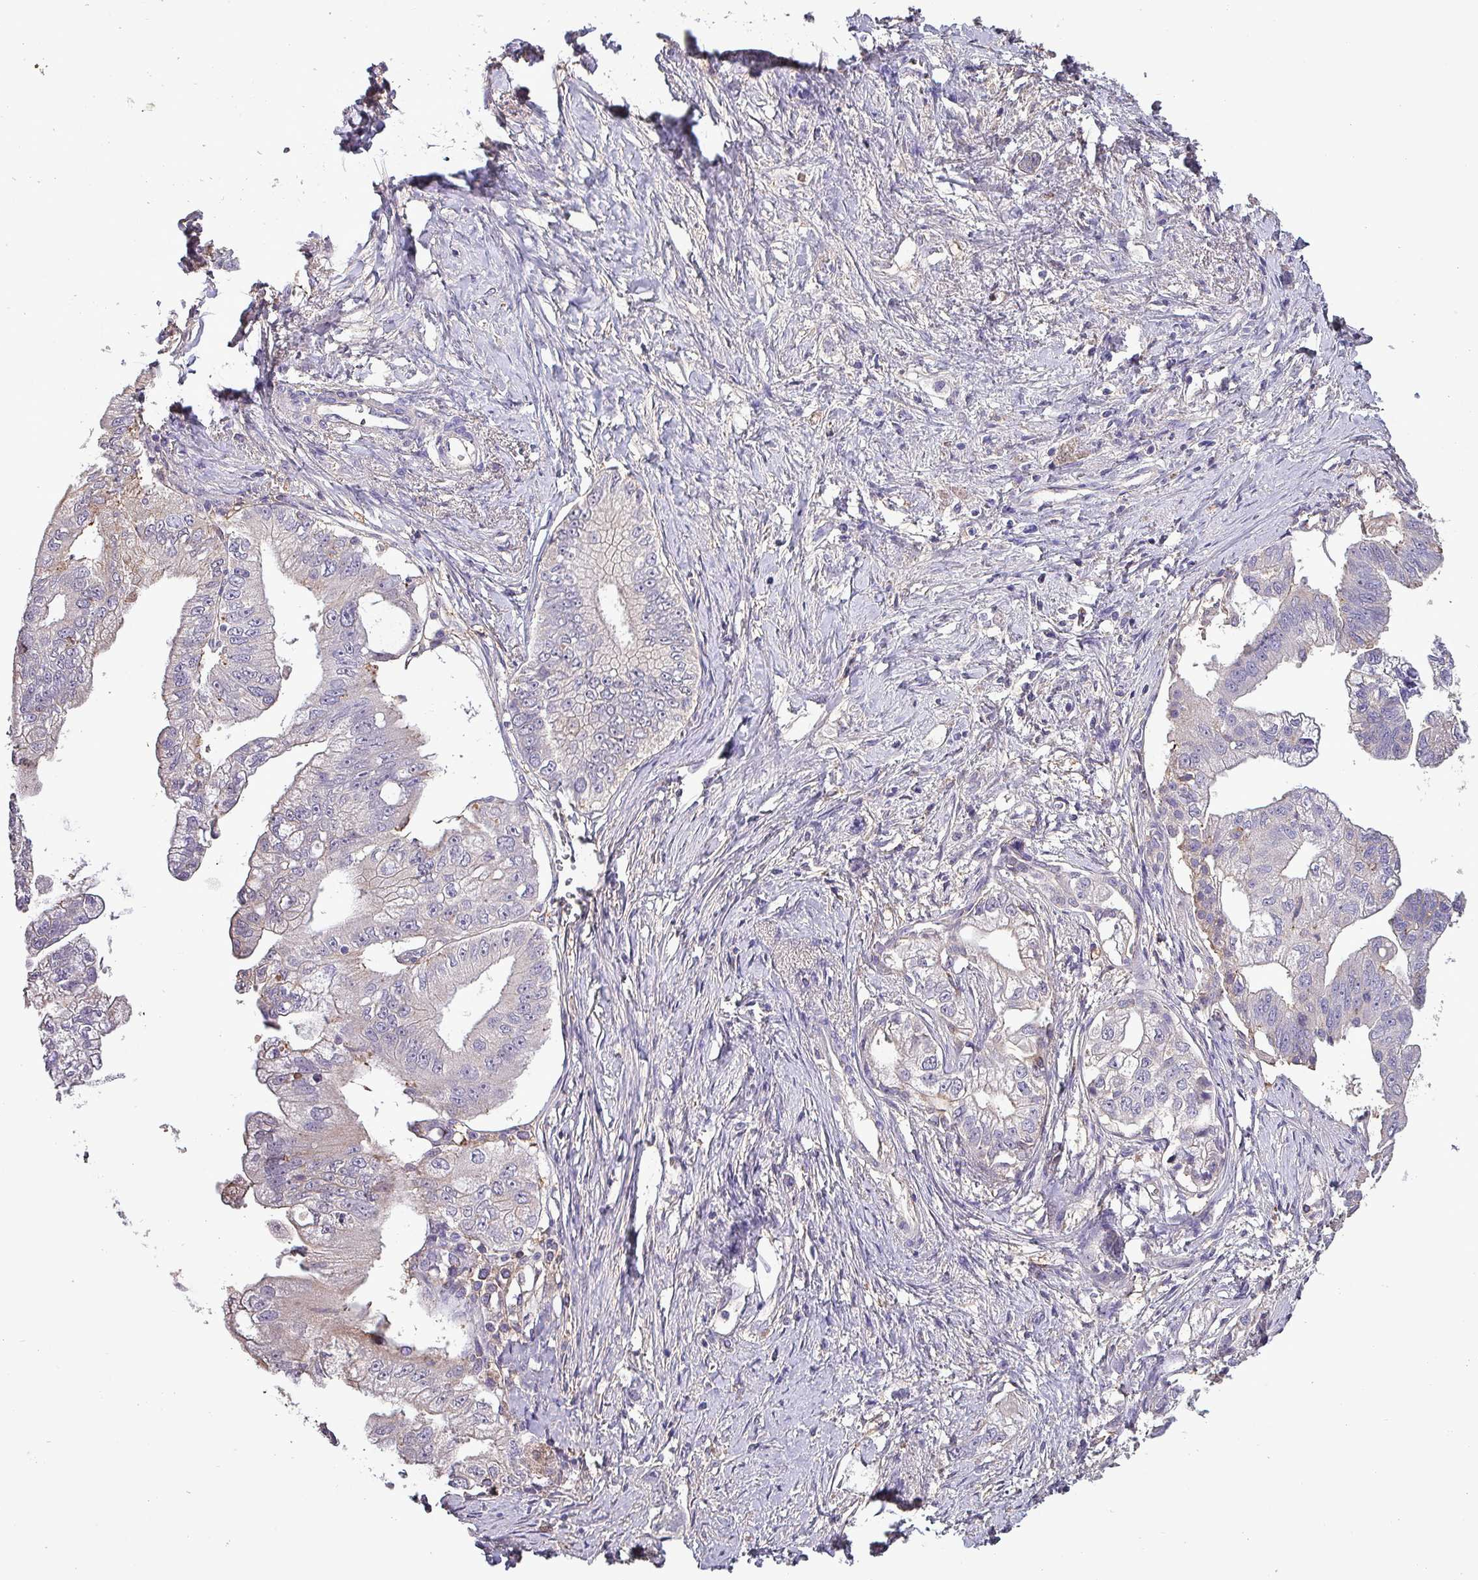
{"staining": {"intensity": "negative", "quantity": "none", "location": "none"}, "tissue": "pancreatic cancer", "cell_type": "Tumor cells", "image_type": "cancer", "snomed": [{"axis": "morphology", "description": "Adenocarcinoma, NOS"}, {"axis": "topography", "description": "Pancreas"}], "caption": "This micrograph is of pancreatic cancer stained with immunohistochemistry (IHC) to label a protein in brown with the nuclei are counter-stained blue. There is no positivity in tumor cells.", "gene": "HTRA4", "patient": {"sex": "male", "age": 70}}